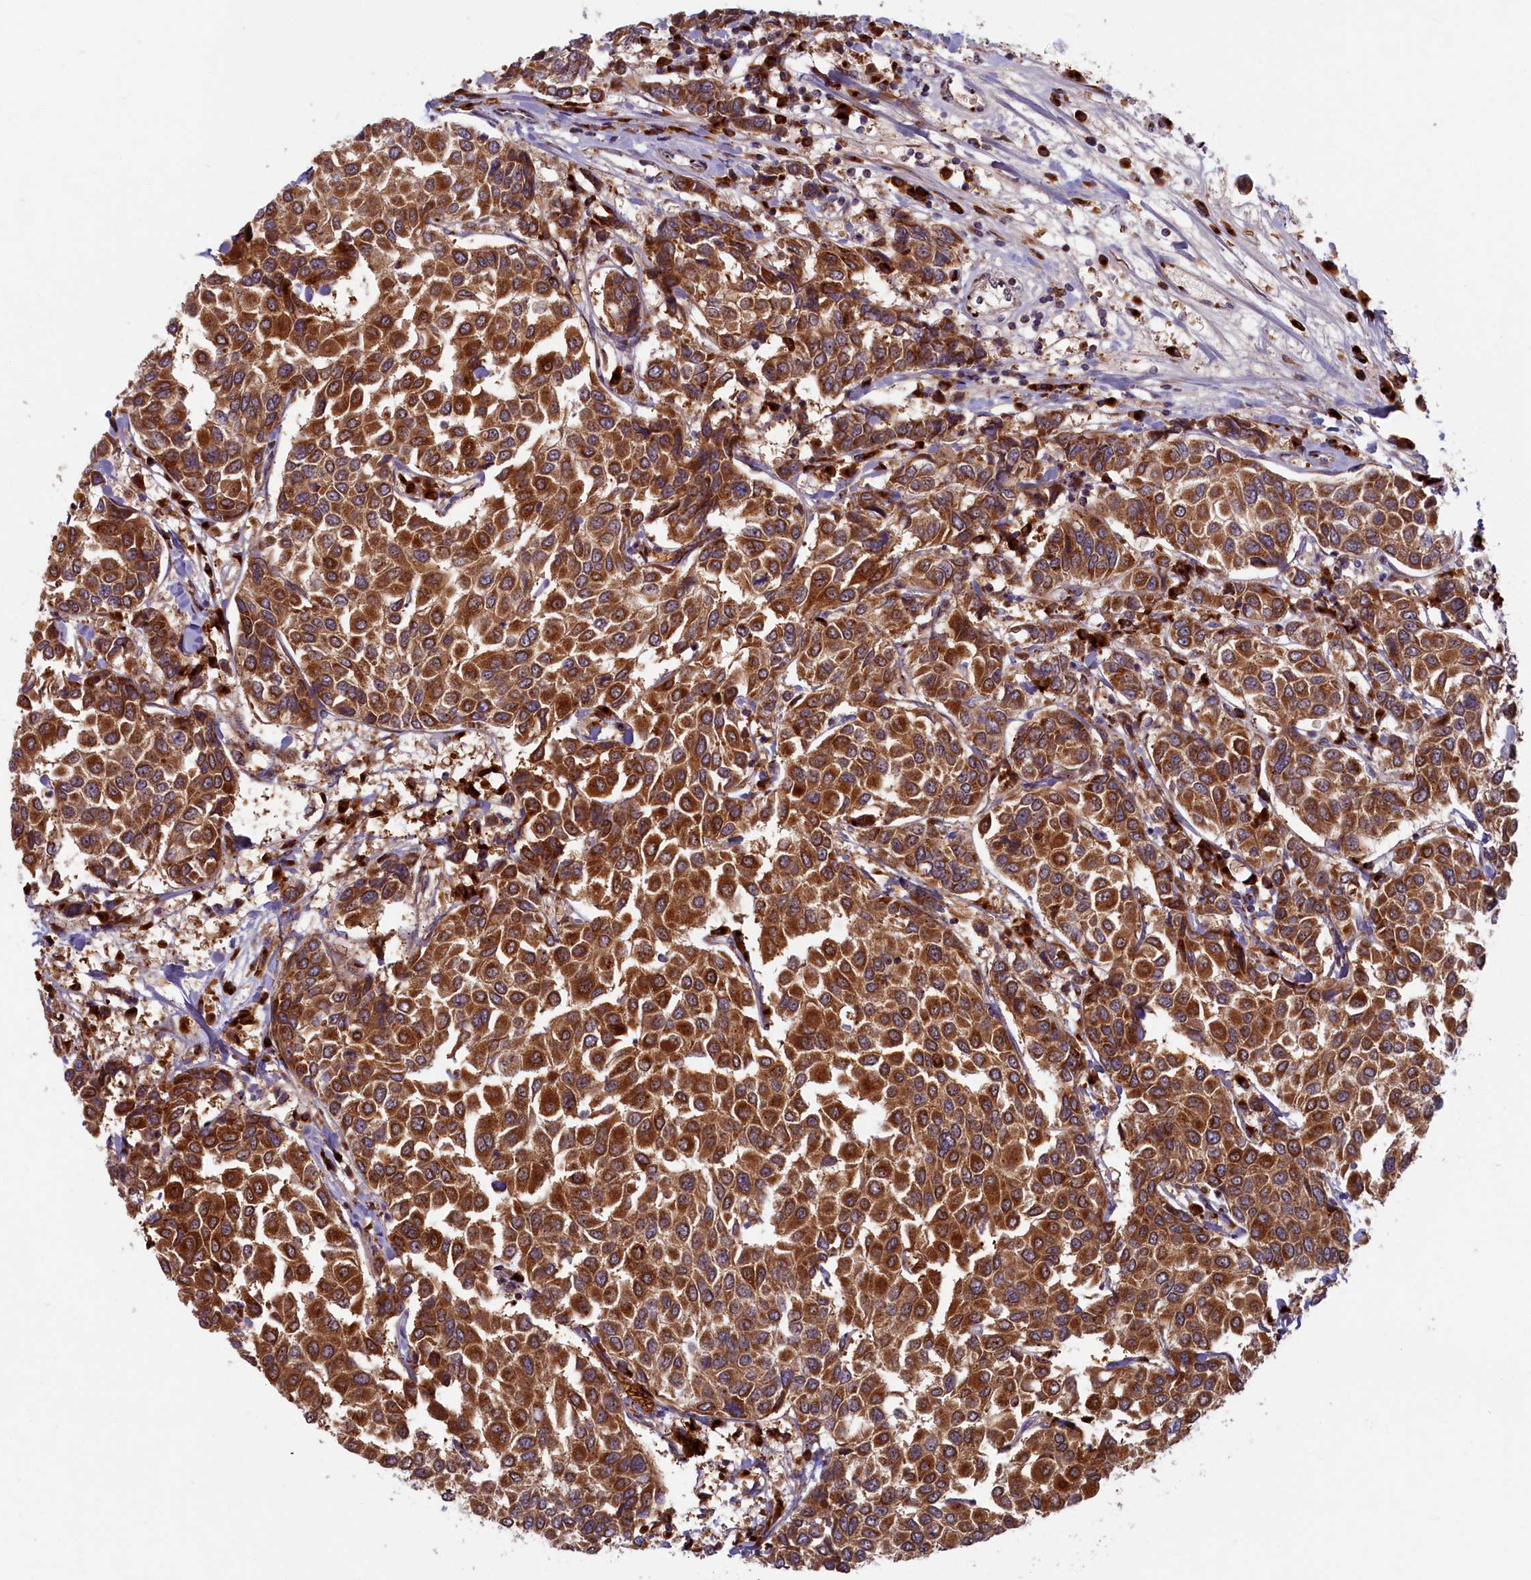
{"staining": {"intensity": "strong", "quantity": ">75%", "location": "cytoplasmic/membranous"}, "tissue": "breast cancer", "cell_type": "Tumor cells", "image_type": "cancer", "snomed": [{"axis": "morphology", "description": "Duct carcinoma"}, {"axis": "topography", "description": "Breast"}], "caption": "The image demonstrates staining of breast cancer, revealing strong cytoplasmic/membranous protein expression (brown color) within tumor cells.", "gene": "BLVRB", "patient": {"sex": "female", "age": 55}}